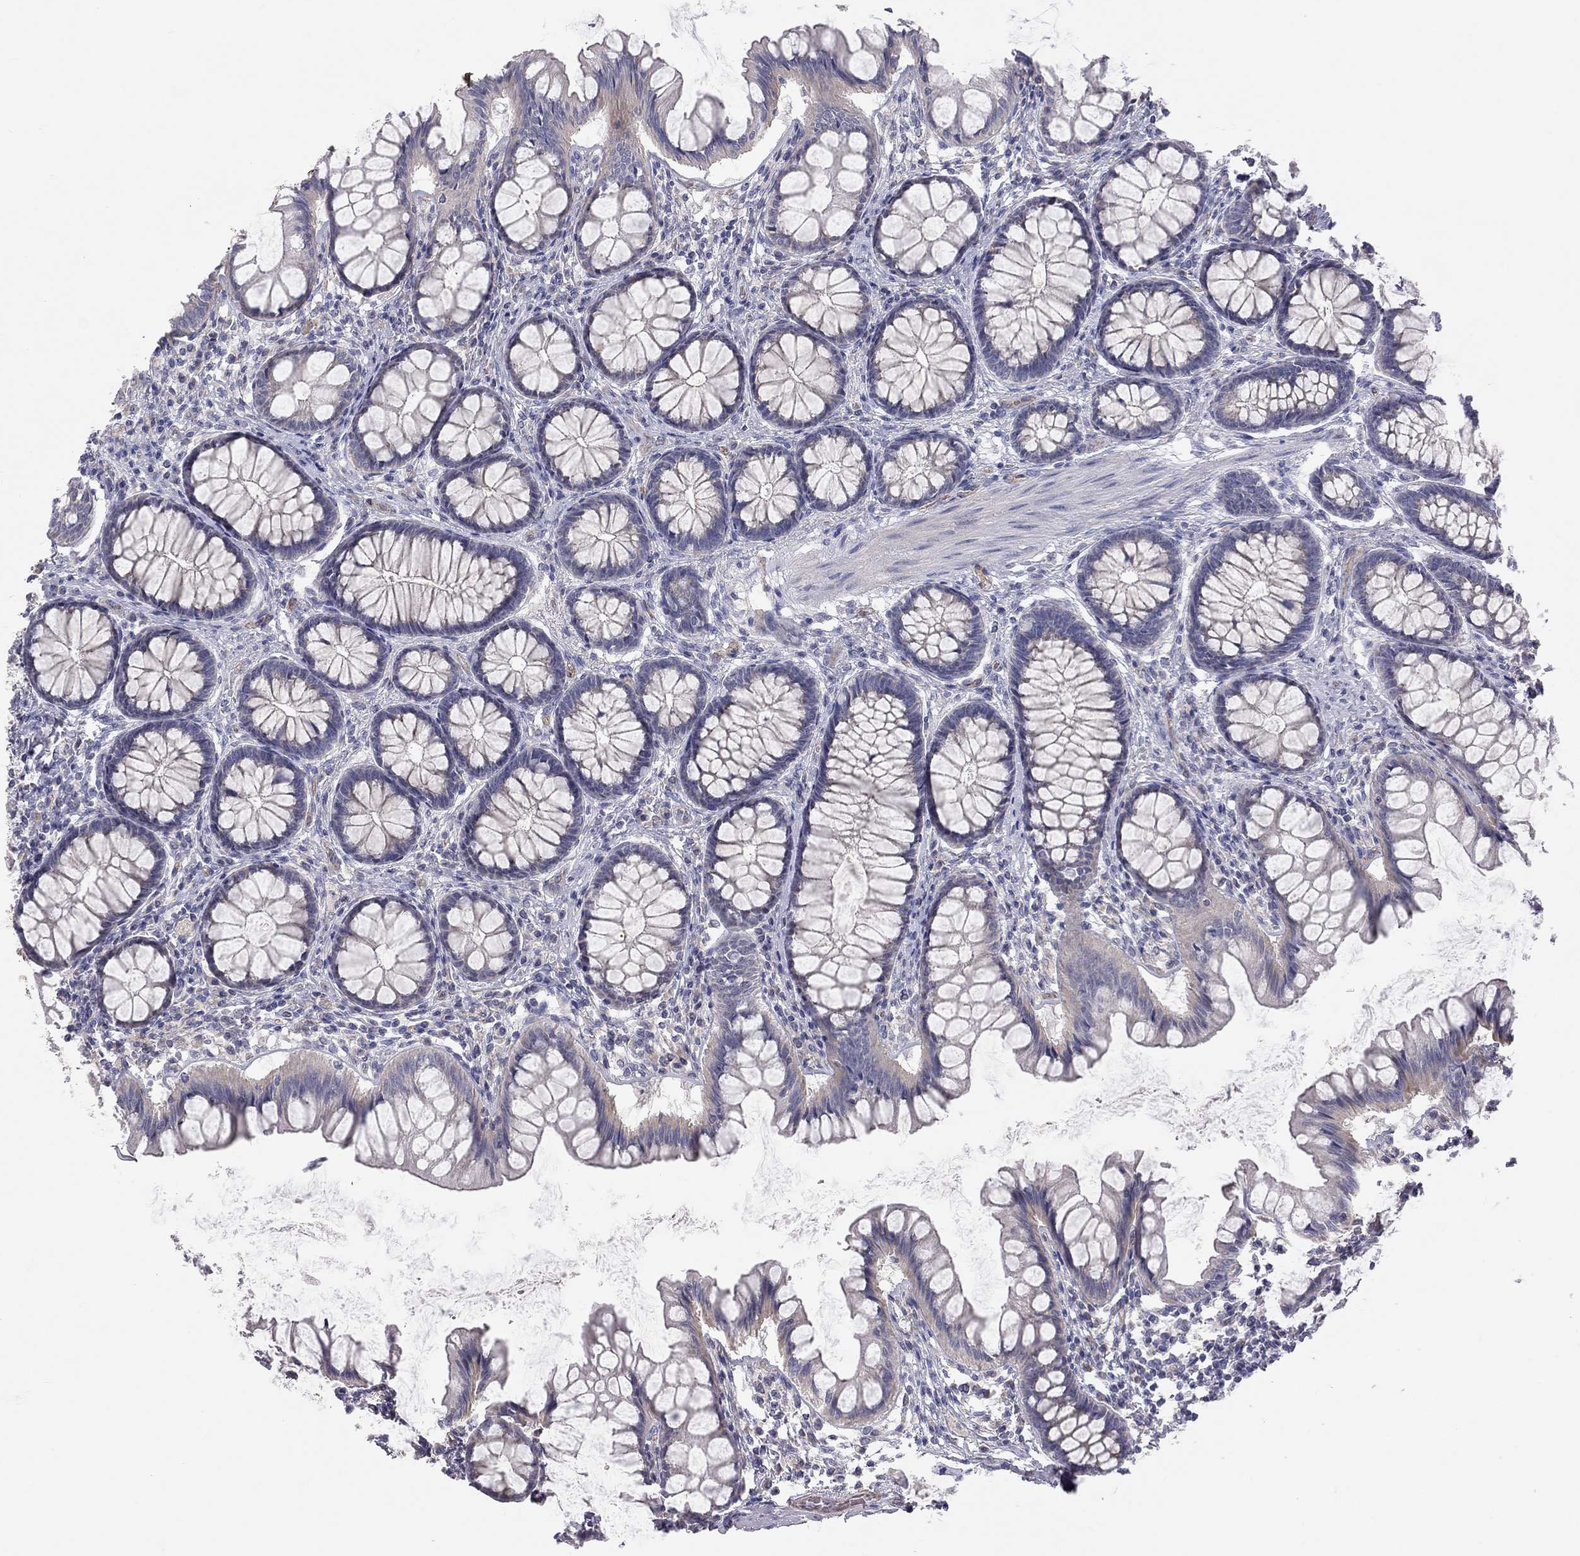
{"staining": {"intensity": "negative", "quantity": "none", "location": "none"}, "tissue": "colon", "cell_type": "Endothelial cells", "image_type": "normal", "snomed": [{"axis": "morphology", "description": "Normal tissue, NOS"}, {"axis": "topography", "description": "Colon"}], "caption": "Endothelial cells are negative for brown protein staining in normal colon. Brightfield microscopy of immunohistochemistry stained with DAB (brown) and hematoxylin (blue), captured at high magnification.", "gene": "GPRC5B", "patient": {"sex": "female", "age": 65}}